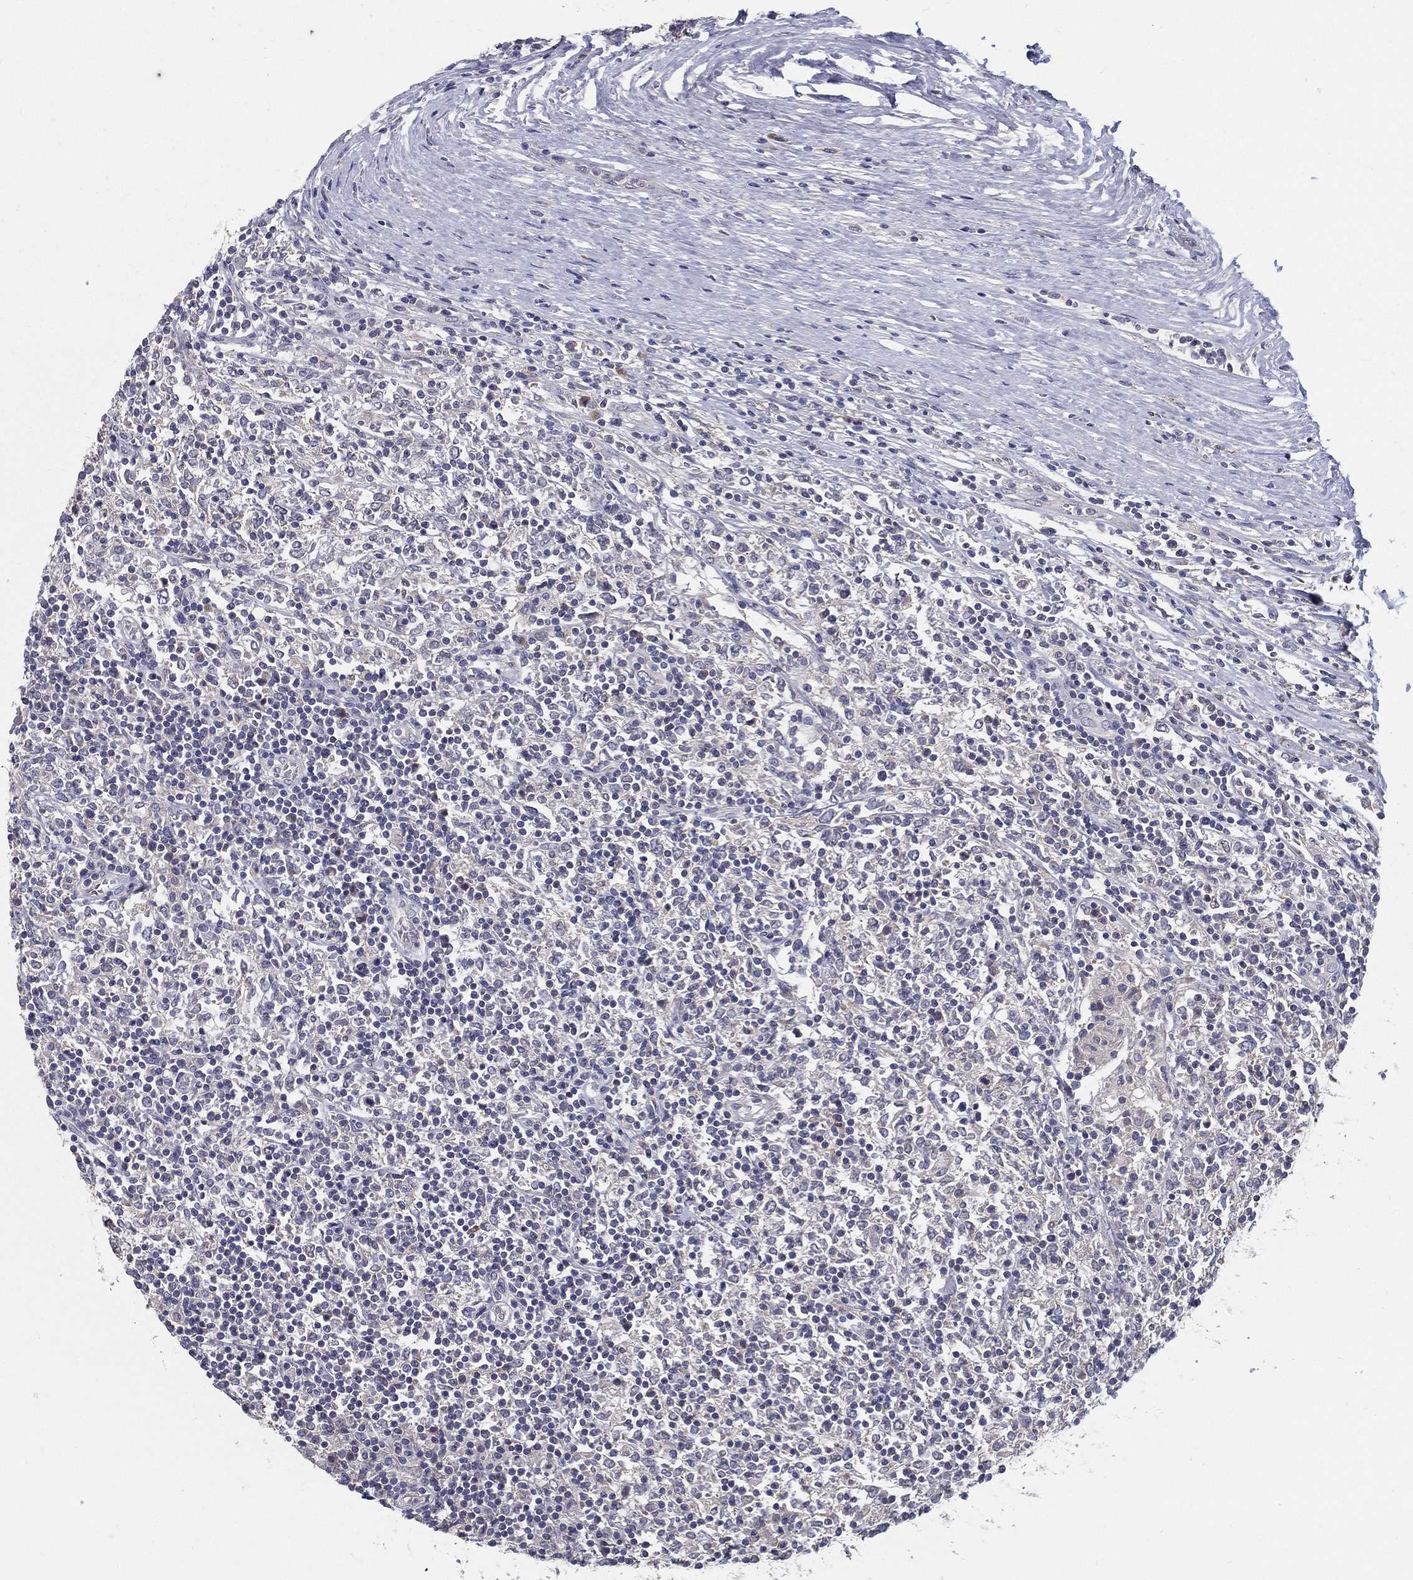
{"staining": {"intensity": "negative", "quantity": "none", "location": "none"}, "tissue": "lymphoma", "cell_type": "Tumor cells", "image_type": "cancer", "snomed": [{"axis": "morphology", "description": "Malignant lymphoma, non-Hodgkin's type, High grade"}, {"axis": "topography", "description": "Lymph node"}], "caption": "DAB (3,3'-diaminobenzidine) immunohistochemical staining of human high-grade malignant lymphoma, non-Hodgkin's type exhibits no significant expression in tumor cells. (DAB (3,3'-diaminobenzidine) immunohistochemistry, high magnification).", "gene": "PCSK1", "patient": {"sex": "female", "age": 84}}